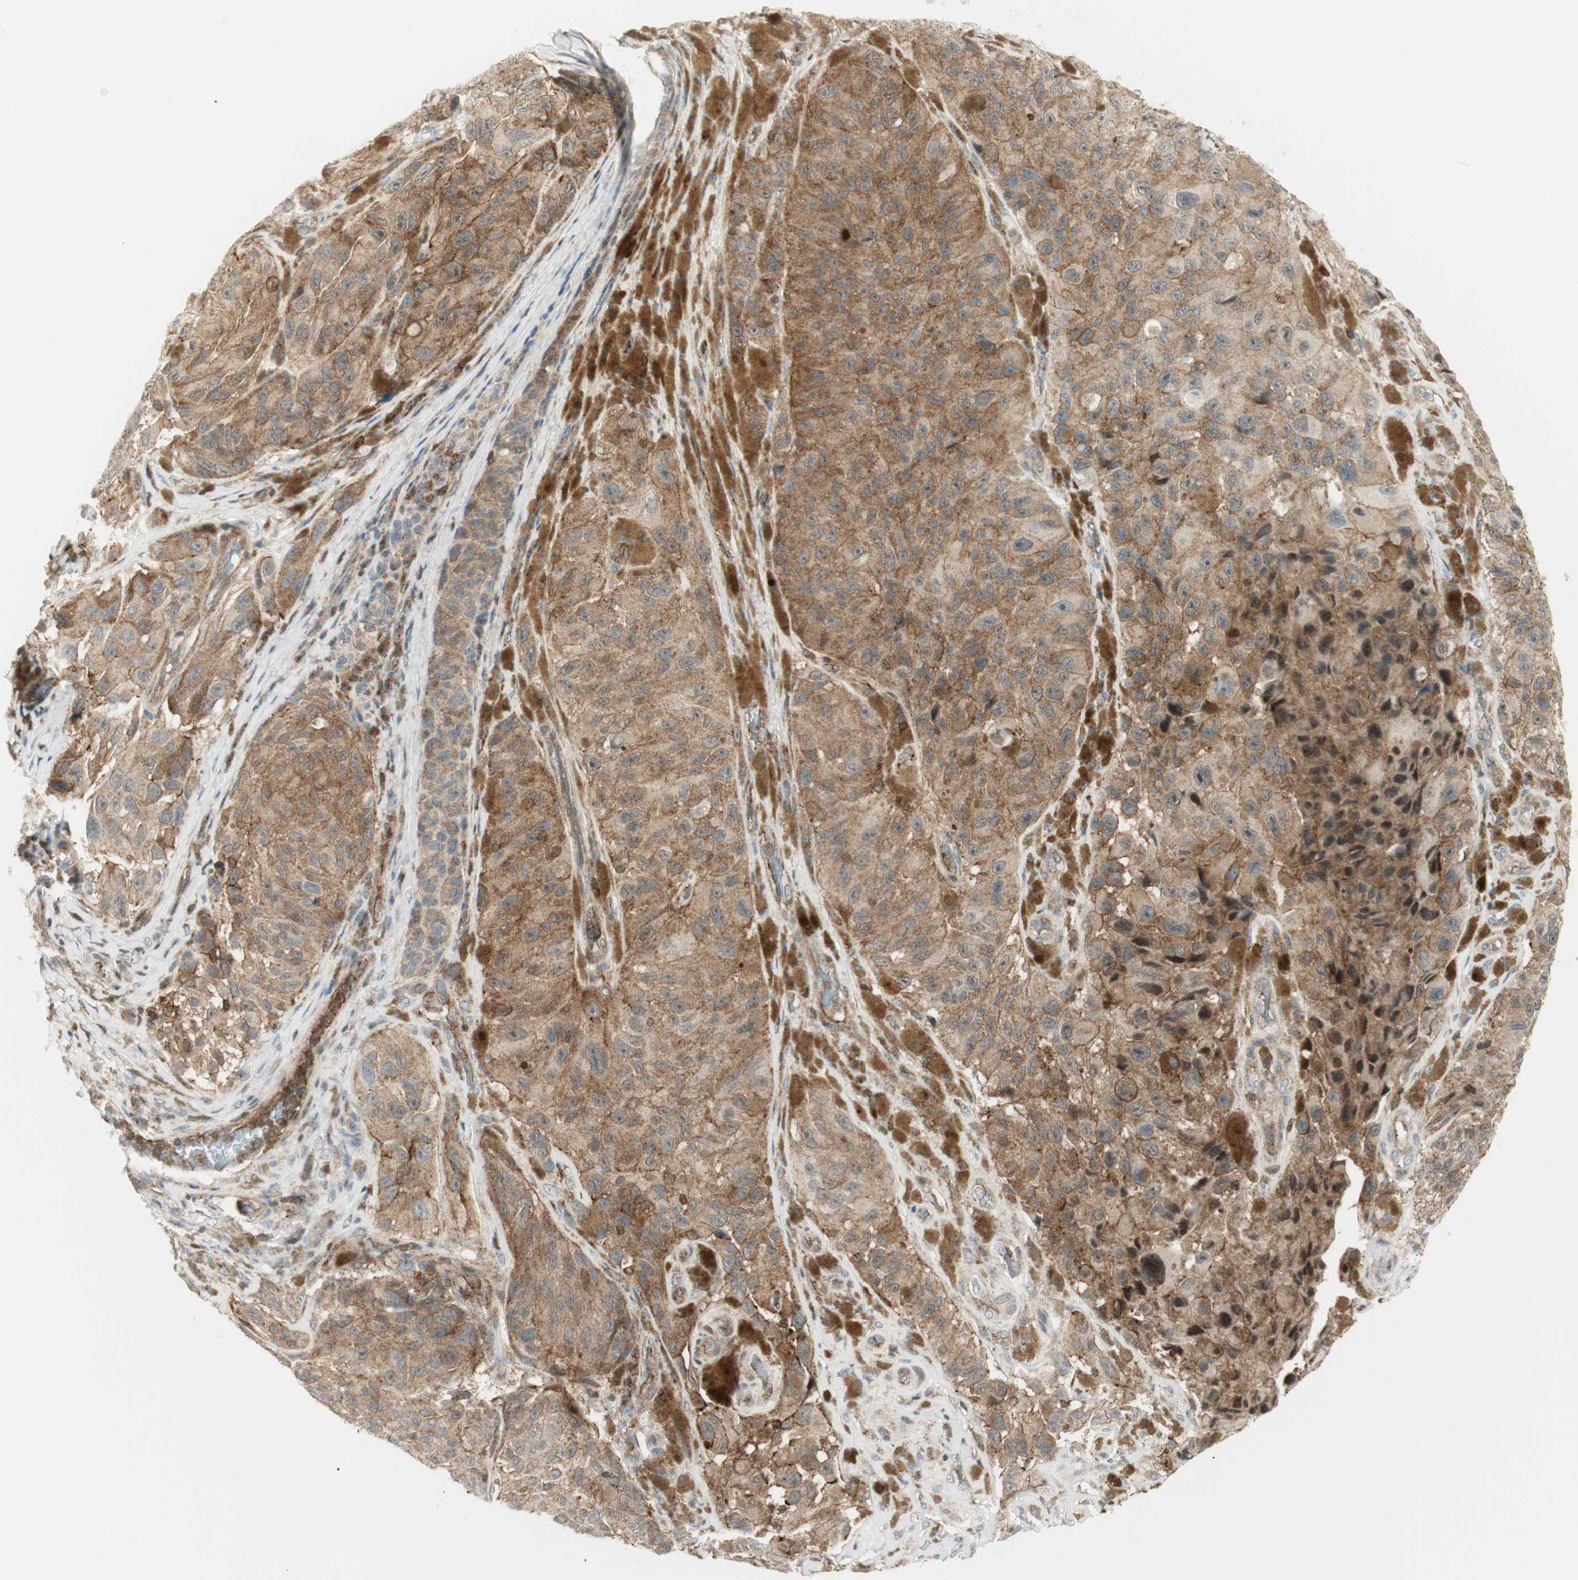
{"staining": {"intensity": "moderate", "quantity": ">75%", "location": "cytoplasmic/membranous"}, "tissue": "melanoma", "cell_type": "Tumor cells", "image_type": "cancer", "snomed": [{"axis": "morphology", "description": "Malignant melanoma, NOS"}, {"axis": "topography", "description": "Skin"}], "caption": "Immunohistochemical staining of human malignant melanoma shows moderate cytoplasmic/membranous protein staining in approximately >75% of tumor cells.", "gene": "PPP1CA", "patient": {"sex": "female", "age": 73}}